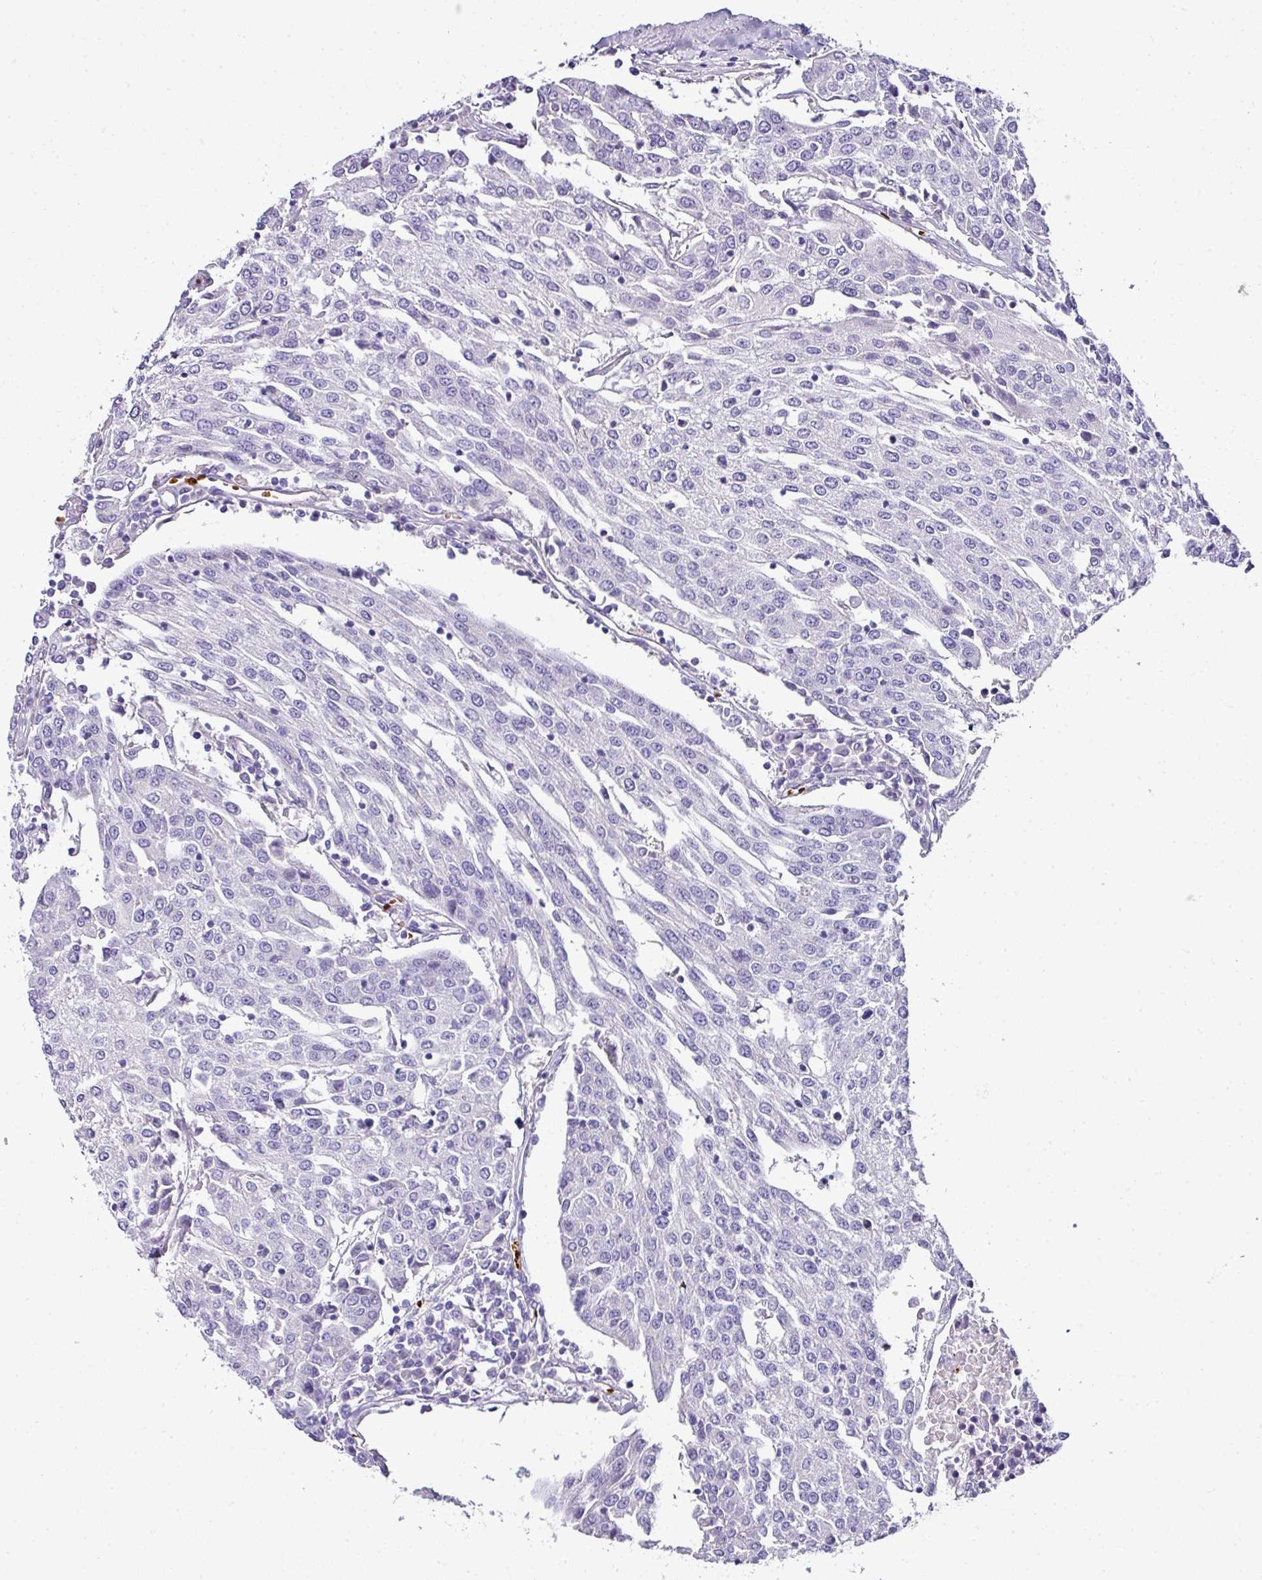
{"staining": {"intensity": "negative", "quantity": "none", "location": "none"}, "tissue": "urothelial cancer", "cell_type": "Tumor cells", "image_type": "cancer", "snomed": [{"axis": "morphology", "description": "Urothelial carcinoma, High grade"}, {"axis": "topography", "description": "Urinary bladder"}], "caption": "The micrograph reveals no significant expression in tumor cells of urothelial cancer.", "gene": "NAPSA", "patient": {"sex": "female", "age": 85}}